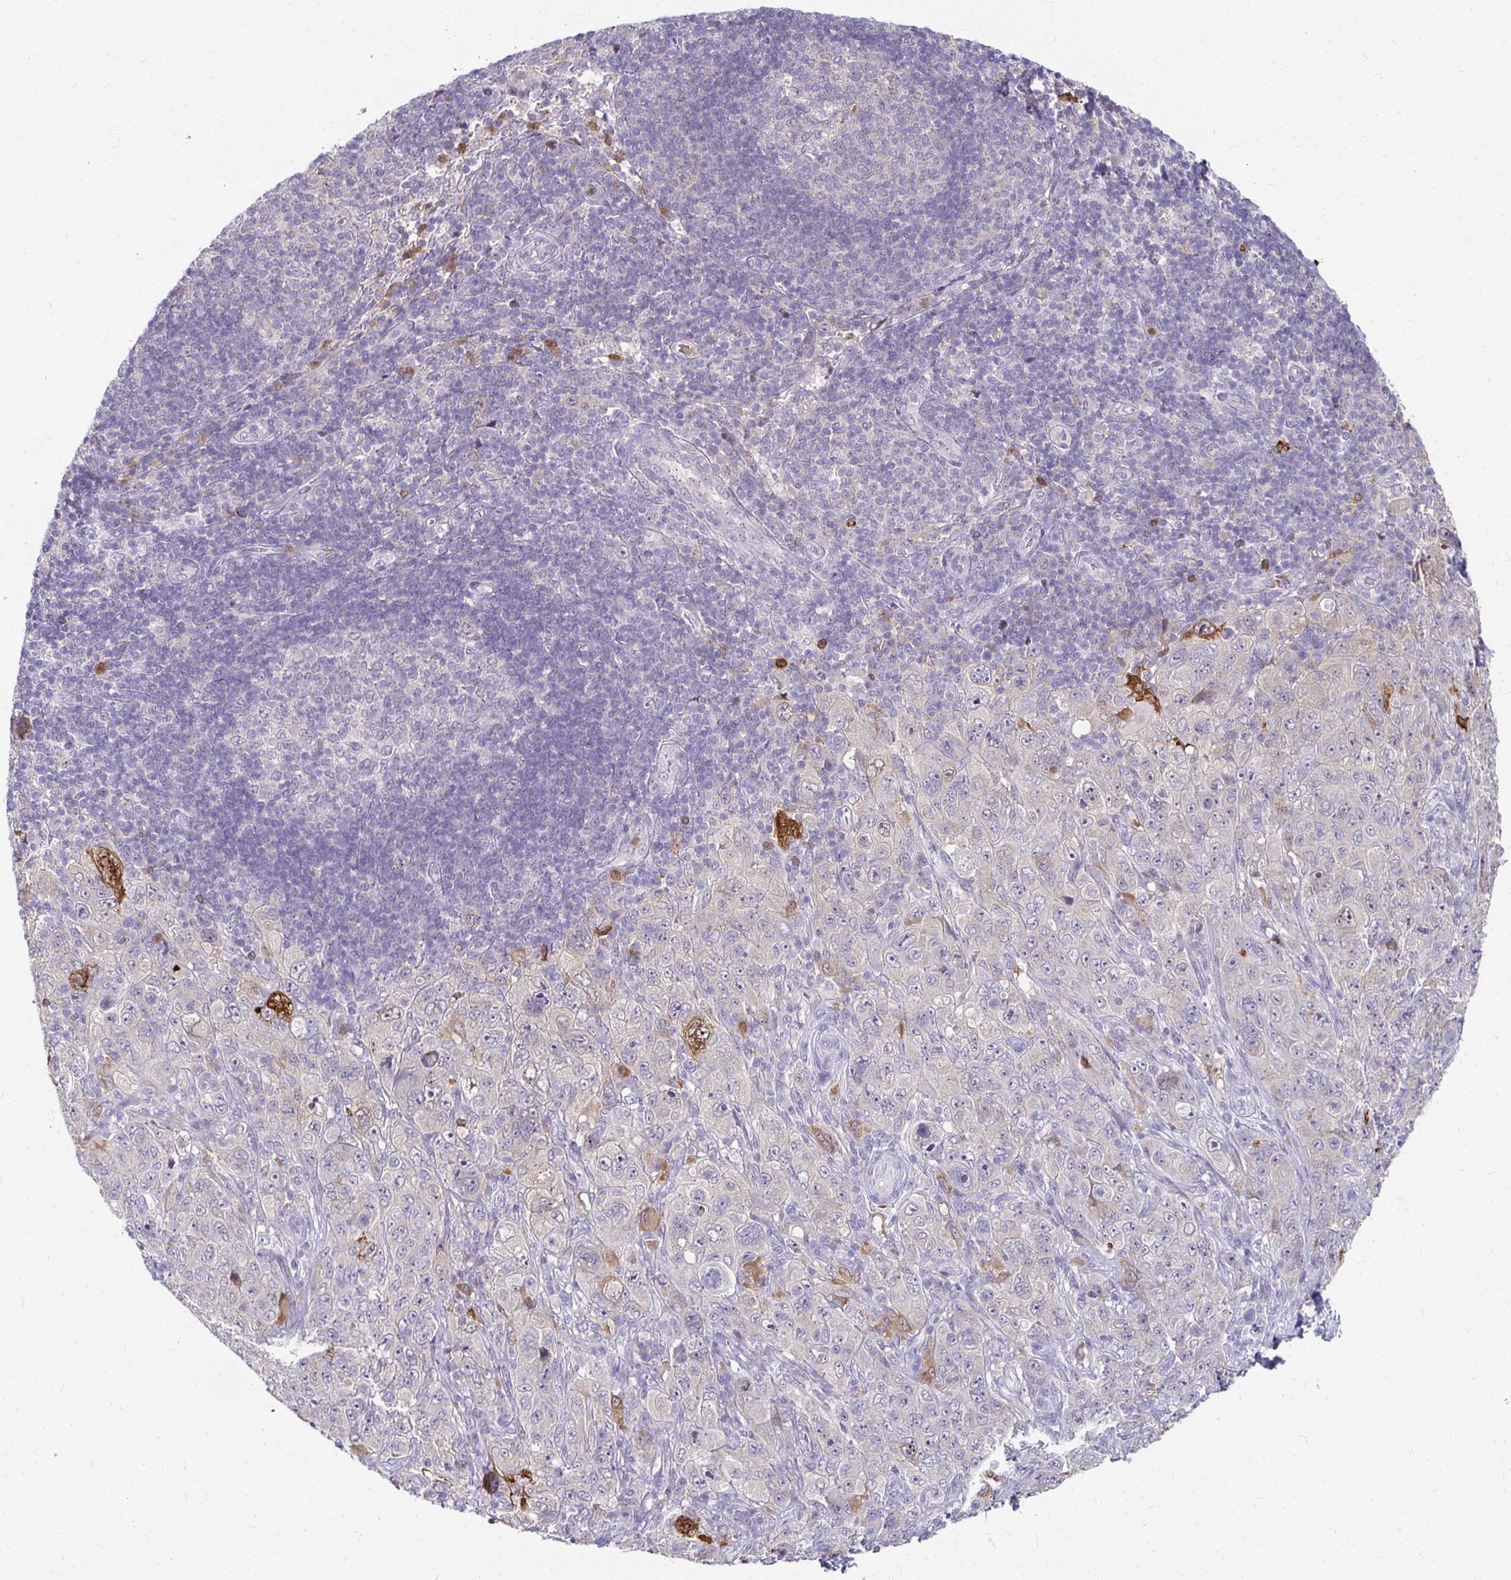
{"staining": {"intensity": "negative", "quantity": "none", "location": "none"}, "tissue": "pancreatic cancer", "cell_type": "Tumor cells", "image_type": "cancer", "snomed": [{"axis": "morphology", "description": "Adenocarcinoma, NOS"}, {"axis": "topography", "description": "Pancreas"}], "caption": "High power microscopy micrograph of an immunohistochemistry micrograph of pancreatic cancer (adenocarcinoma), revealing no significant staining in tumor cells.", "gene": "PADI2", "patient": {"sex": "male", "age": 68}}